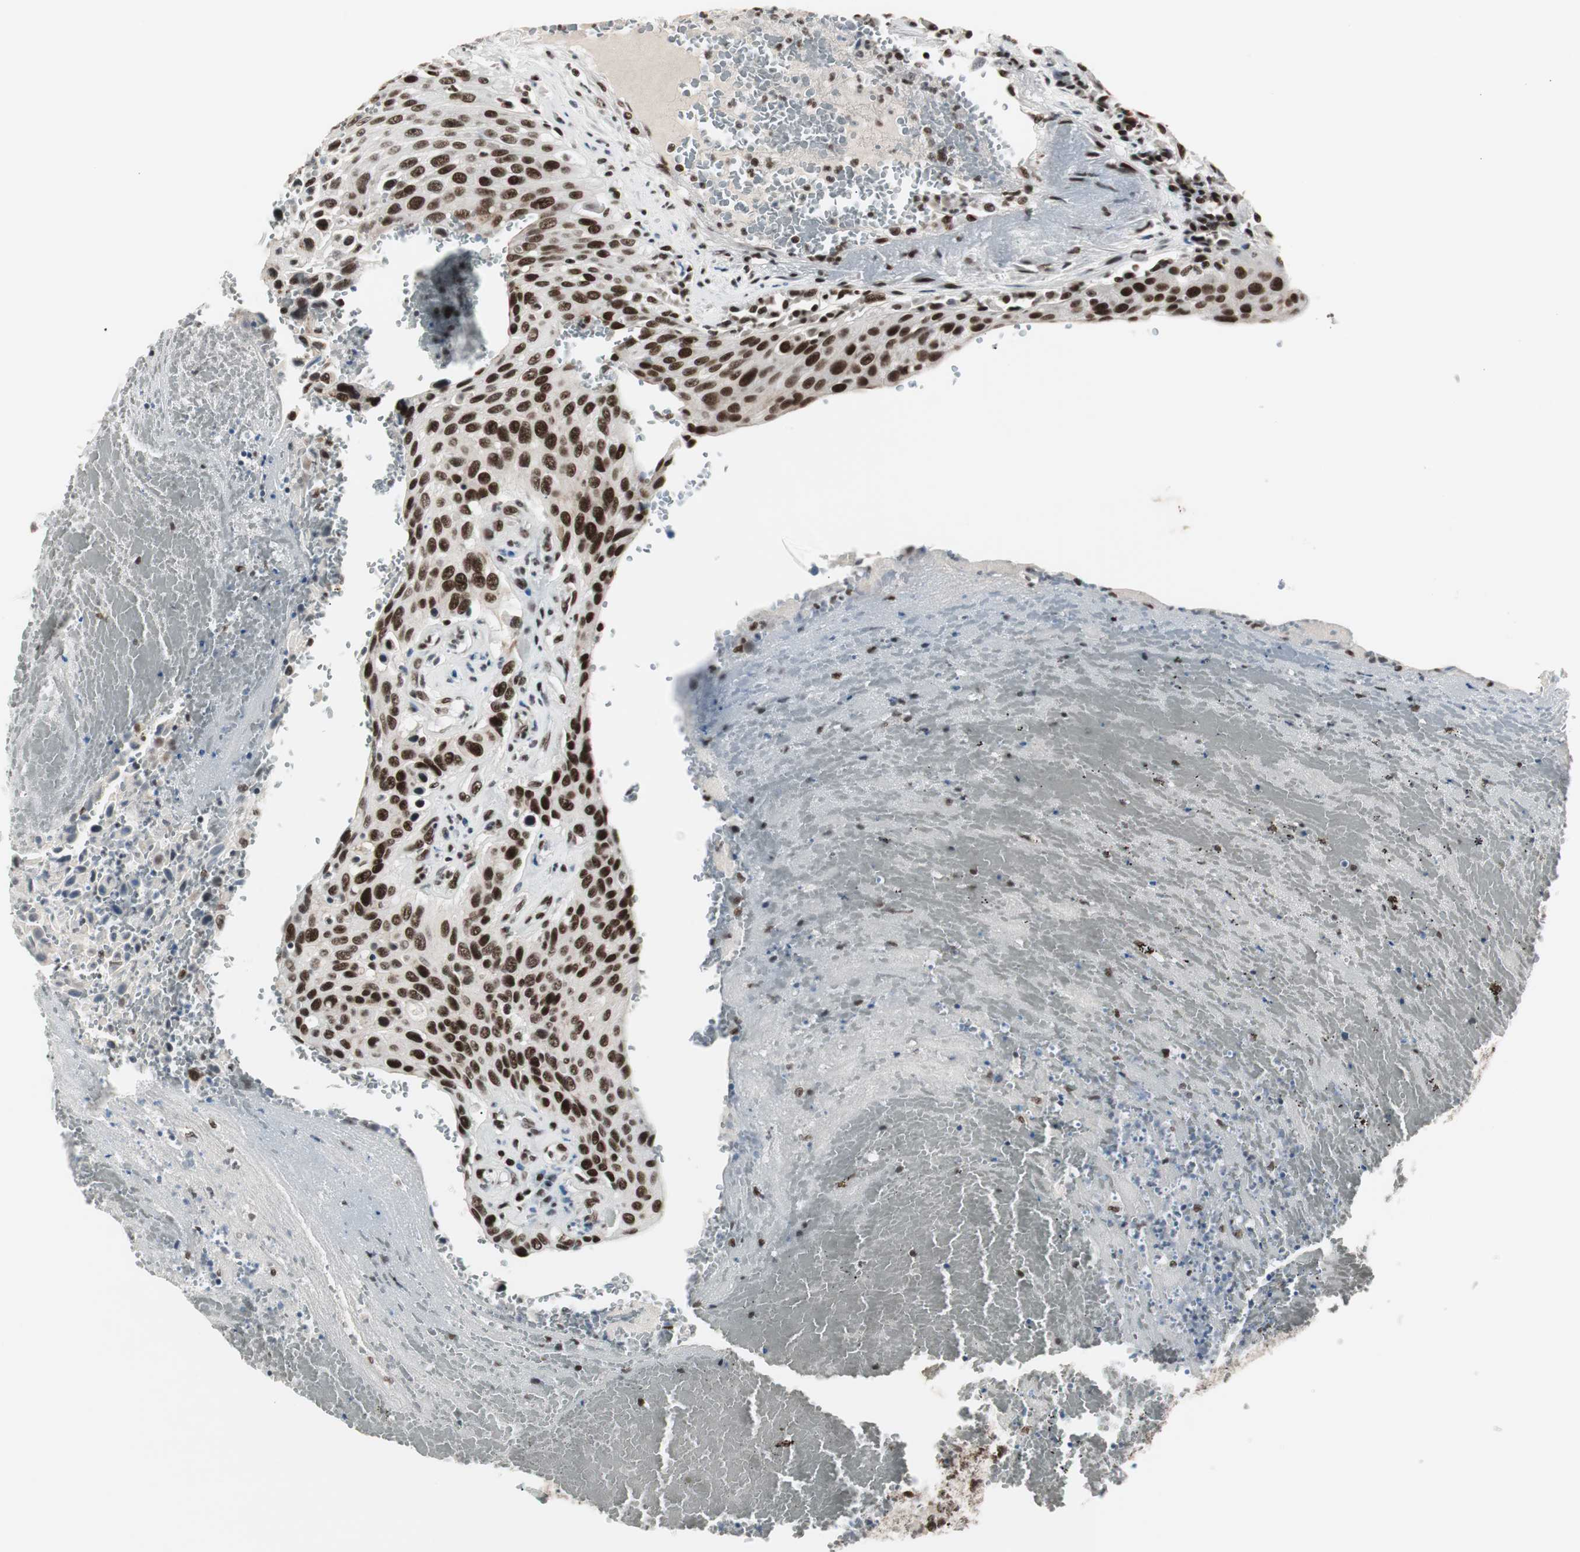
{"staining": {"intensity": "strong", "quantity": ">75%", "location": "nuclear"}, "tissue": "urothelial cancer", "cell_type": "Tumor cells", "image_type": "cancer", "snomed": [{"axis": "morphology", "description": "Urothelial carcinoma, High grade"}, {"axis": "topography", "description": "Urinary bladder"}], "caption": "Protein analysis of urothelial cancer tissue demonstrates strong nuclear positivity in about >75% of tumor cells. (brown staining indicates protein expression, while blue staining denotes nuclei).", "gene": "XRCC1", "patient": {"sex": "male", "age": 66}}